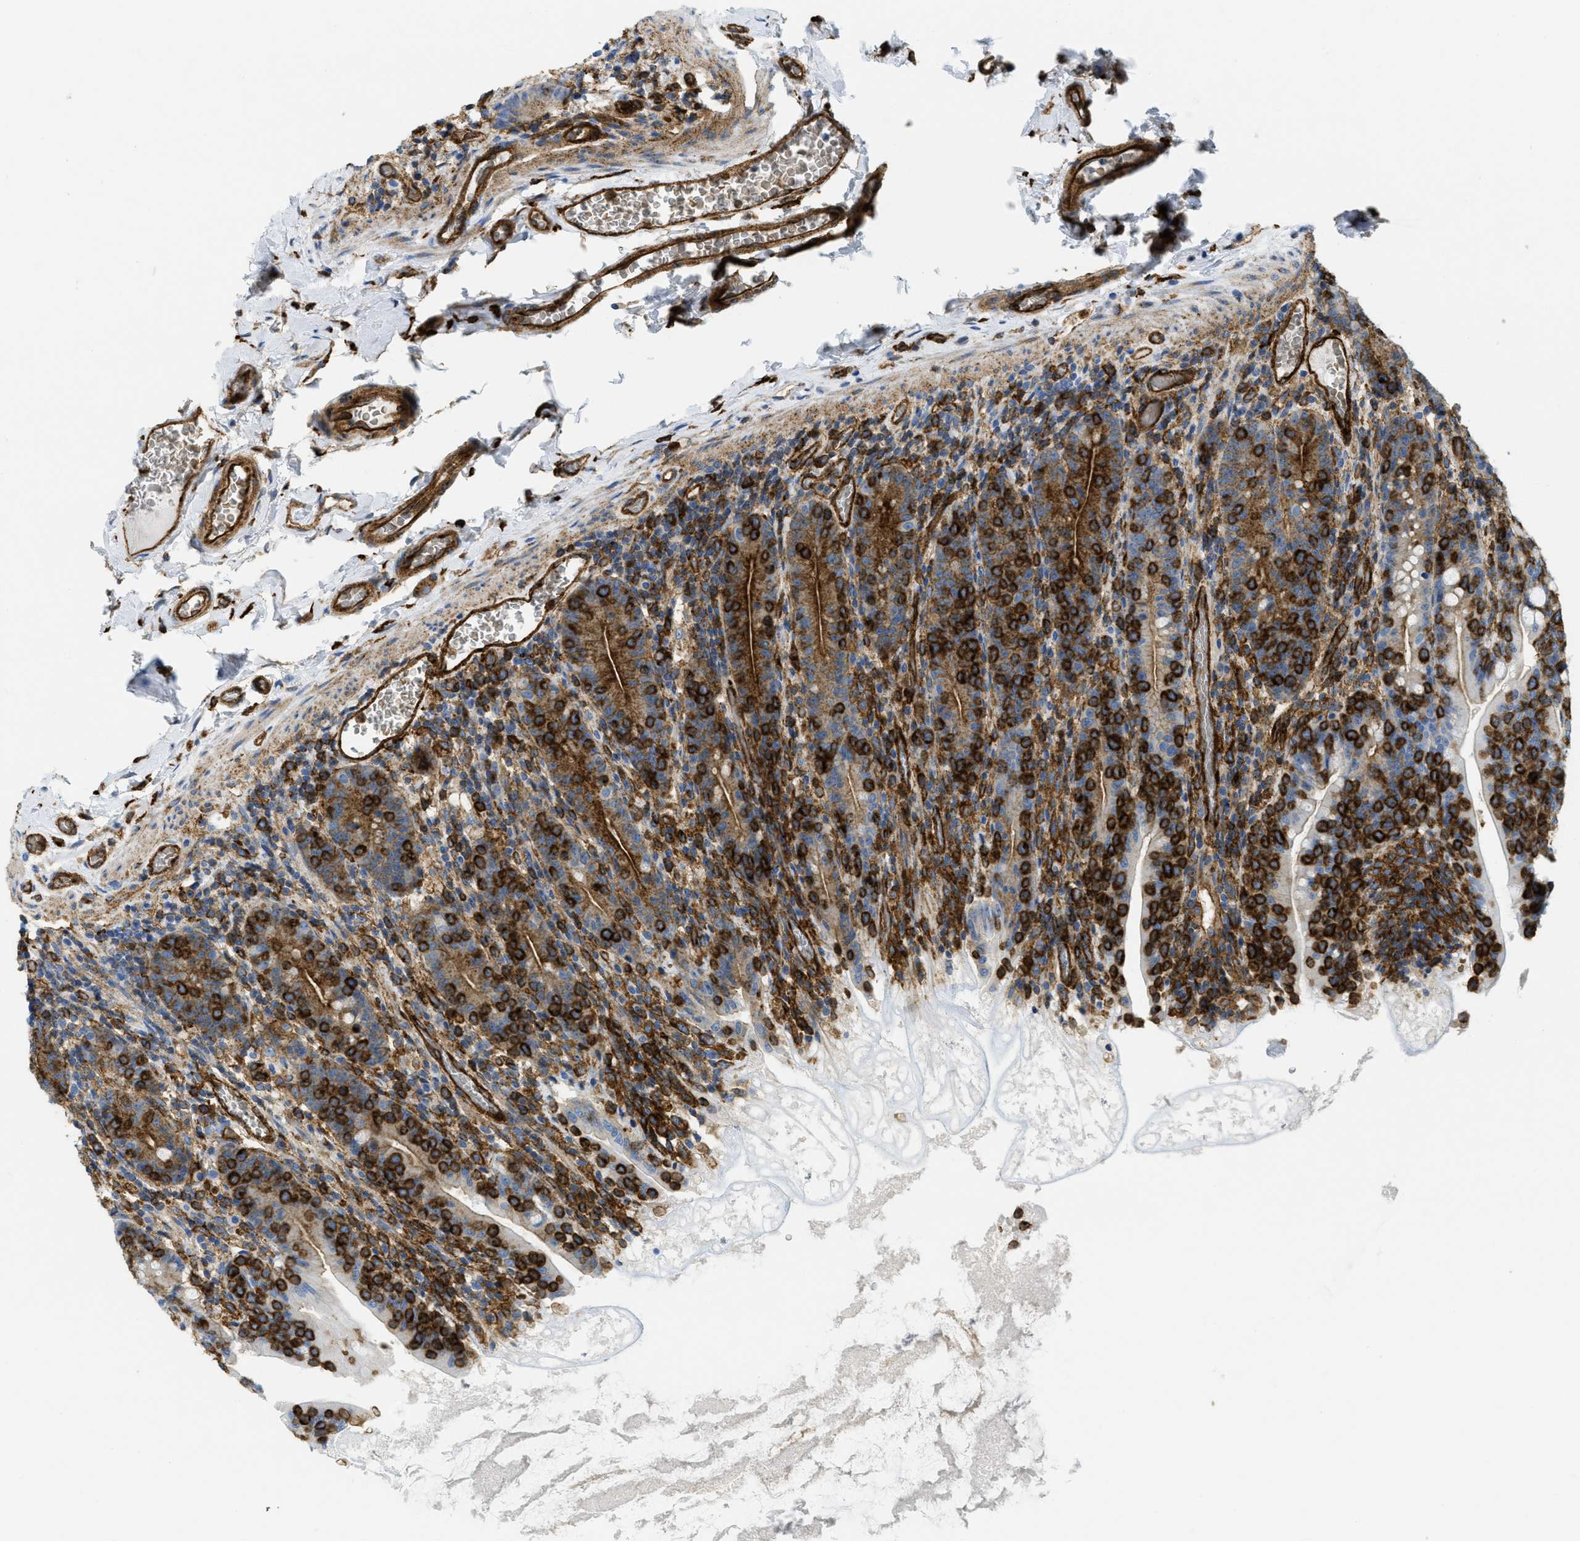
{"staining": {"intensity": "moderate", "quantity": "<25%", "location": "cytoplasmic/membranous"}, "tissue": "small intestine", "cell_type": "Glandular cells", "image_type": "normal", "snomed": [{"axis": "morphology", "description": "Normal tissue, NOS"}, {"axis": "topography", "description": "Small intestine"}], "caption": "A photomicrograph showing moderate cytoplasmic/membranous expression in approximately <25% of glandular cells in normal small intestine, as visualized by brown immunohistochemical staining.", "gene": "HIP1", "patient": {"sex": "female", "age": 56}}